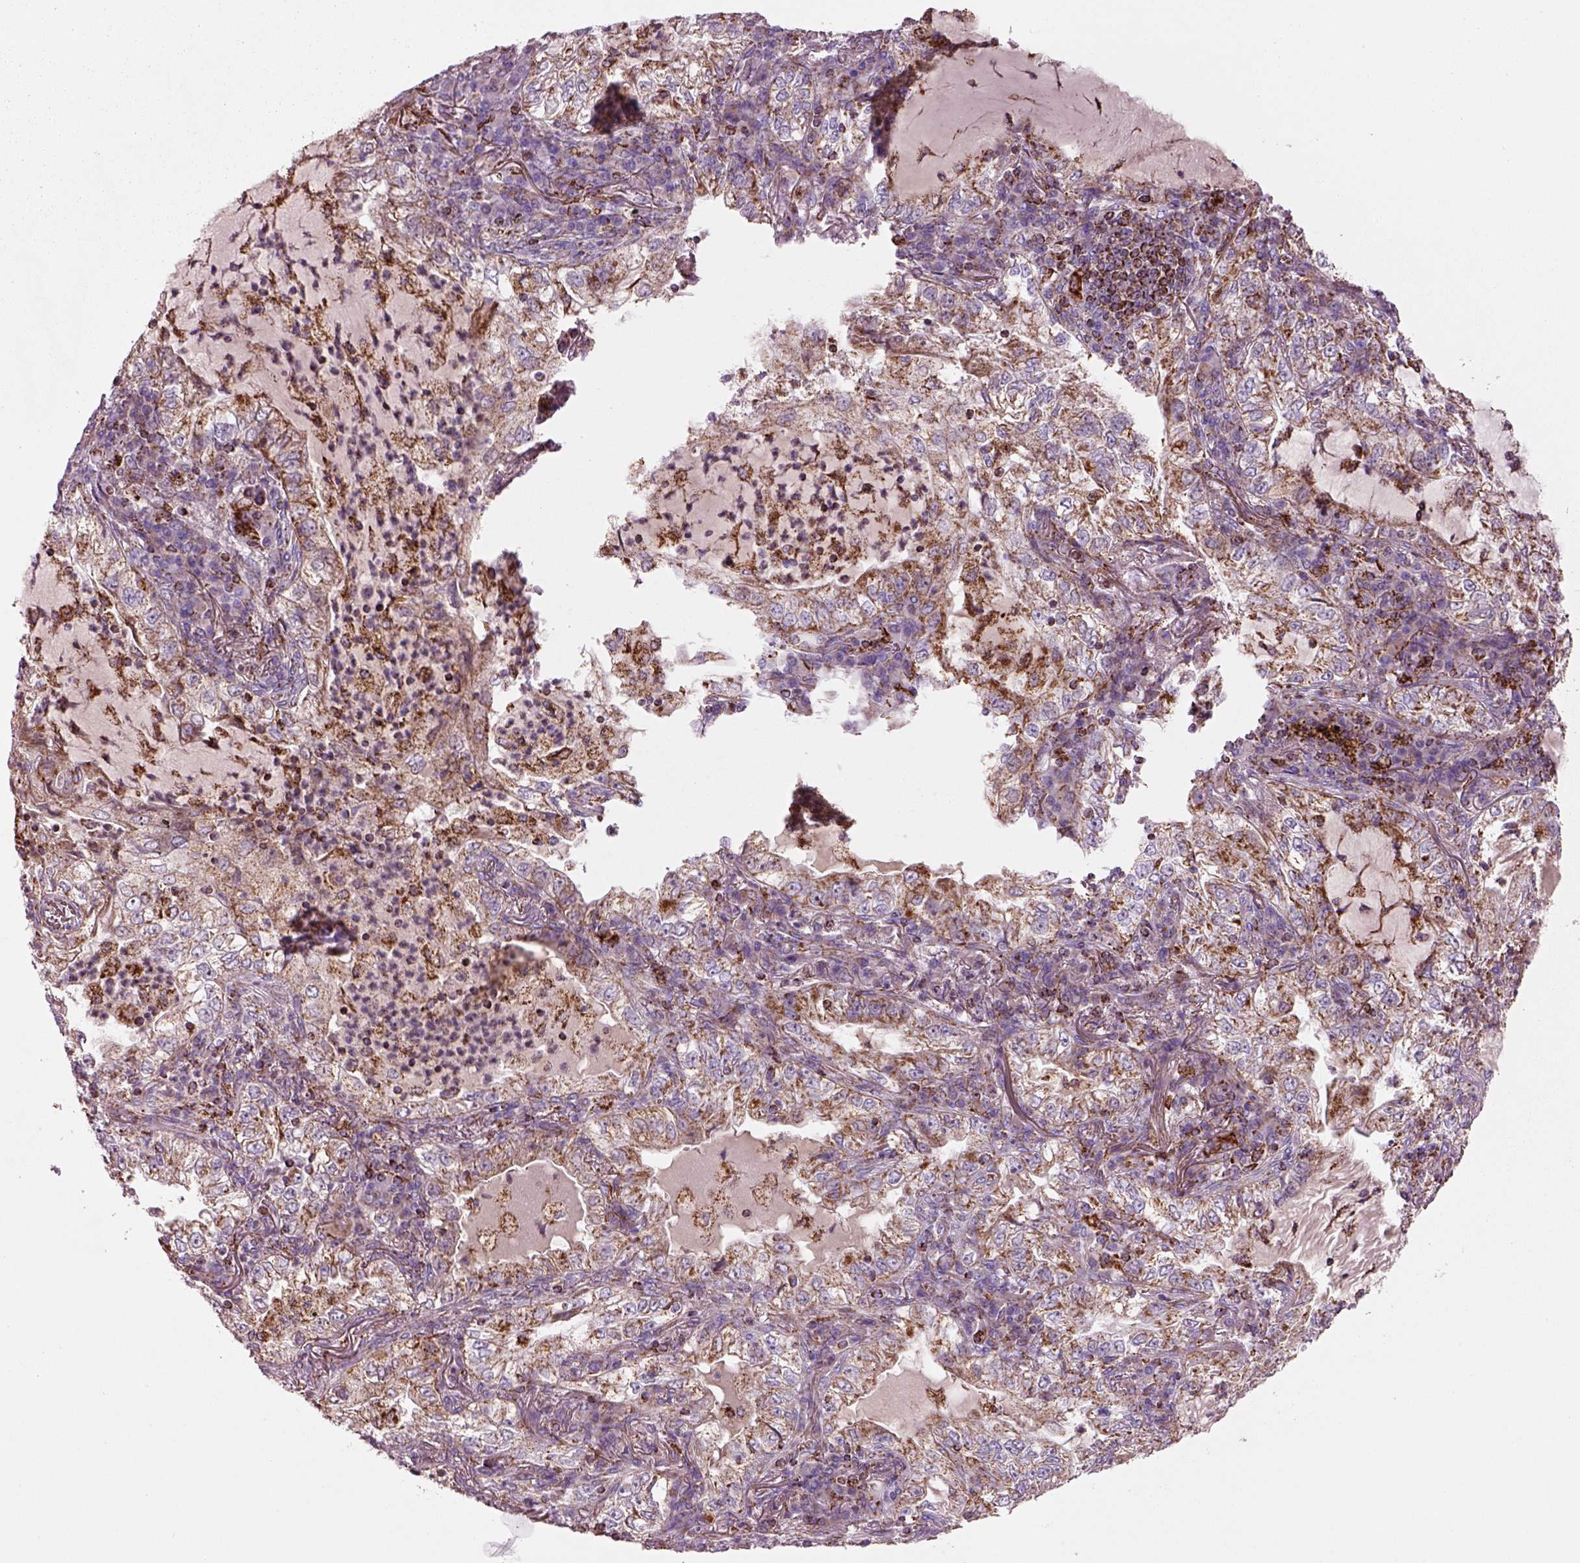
{"staining": {"intensity": "moderate", "quantity": ">75%", "location": "cytoplasmic/membranous"}, "tissue": "lung cancer", "cell_type": "Tumor cells", "image_type": "cancer", "snomed": [{"axis": "morphology", "description": "Adenocarcinoma, NOS"}, {"axis": "topography", "description": "Lung"}], "caption": "A medium amount of moderate cytoplasmic/membranous staining is appreciated in approximately >75% of tumor cells in lung adenocarcinoma tissue.", "gene": "SLC25A24", "patient": {"sex": "female", "age": 73}}